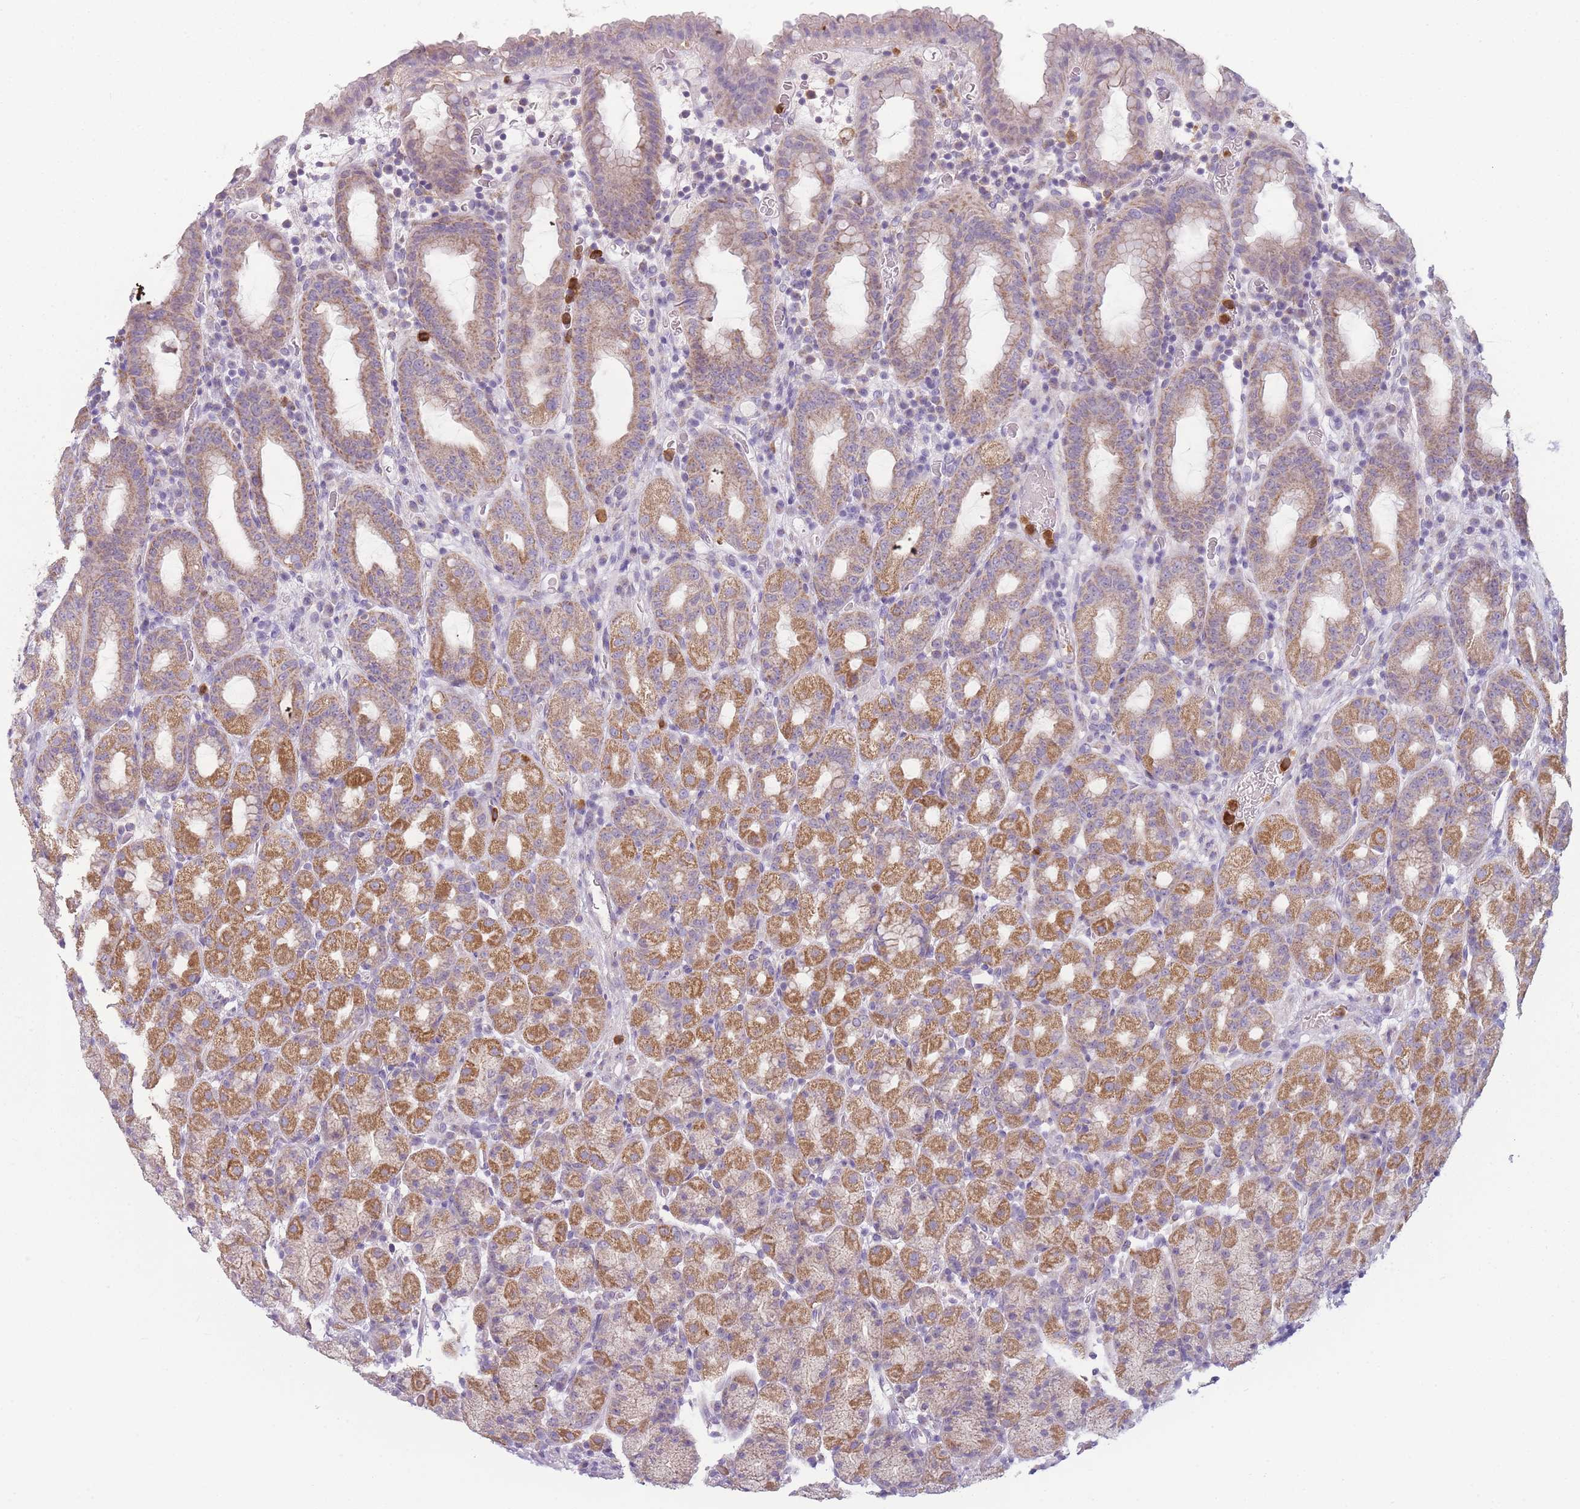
{"staining": {"intensity": "moderate", "quantity": ">75%", "location": "cytoplasmic/membranous"}, "tissue": "stomach", "cell_type": "Glandular cells", "image_type": "normal", "snomed": [{"axis": "morphology", "description": "Normal tissue, NOS"}, {"axis": "topography", "description": "Stomach, upper"}, {"axis": "topography", "description": "Stomach, lower"}, {"axis": "topography", "description": "Small intestine"}], "caption": "Stomach was stained to show a protein in brown. There is medium levels of moderate cytoplasmic/membranous positivity in approximately >75% of glandular cells. Nuclei are stained in blue.", "gene": "PRAM1", "patient": {"sex": "male", "age": 68}}